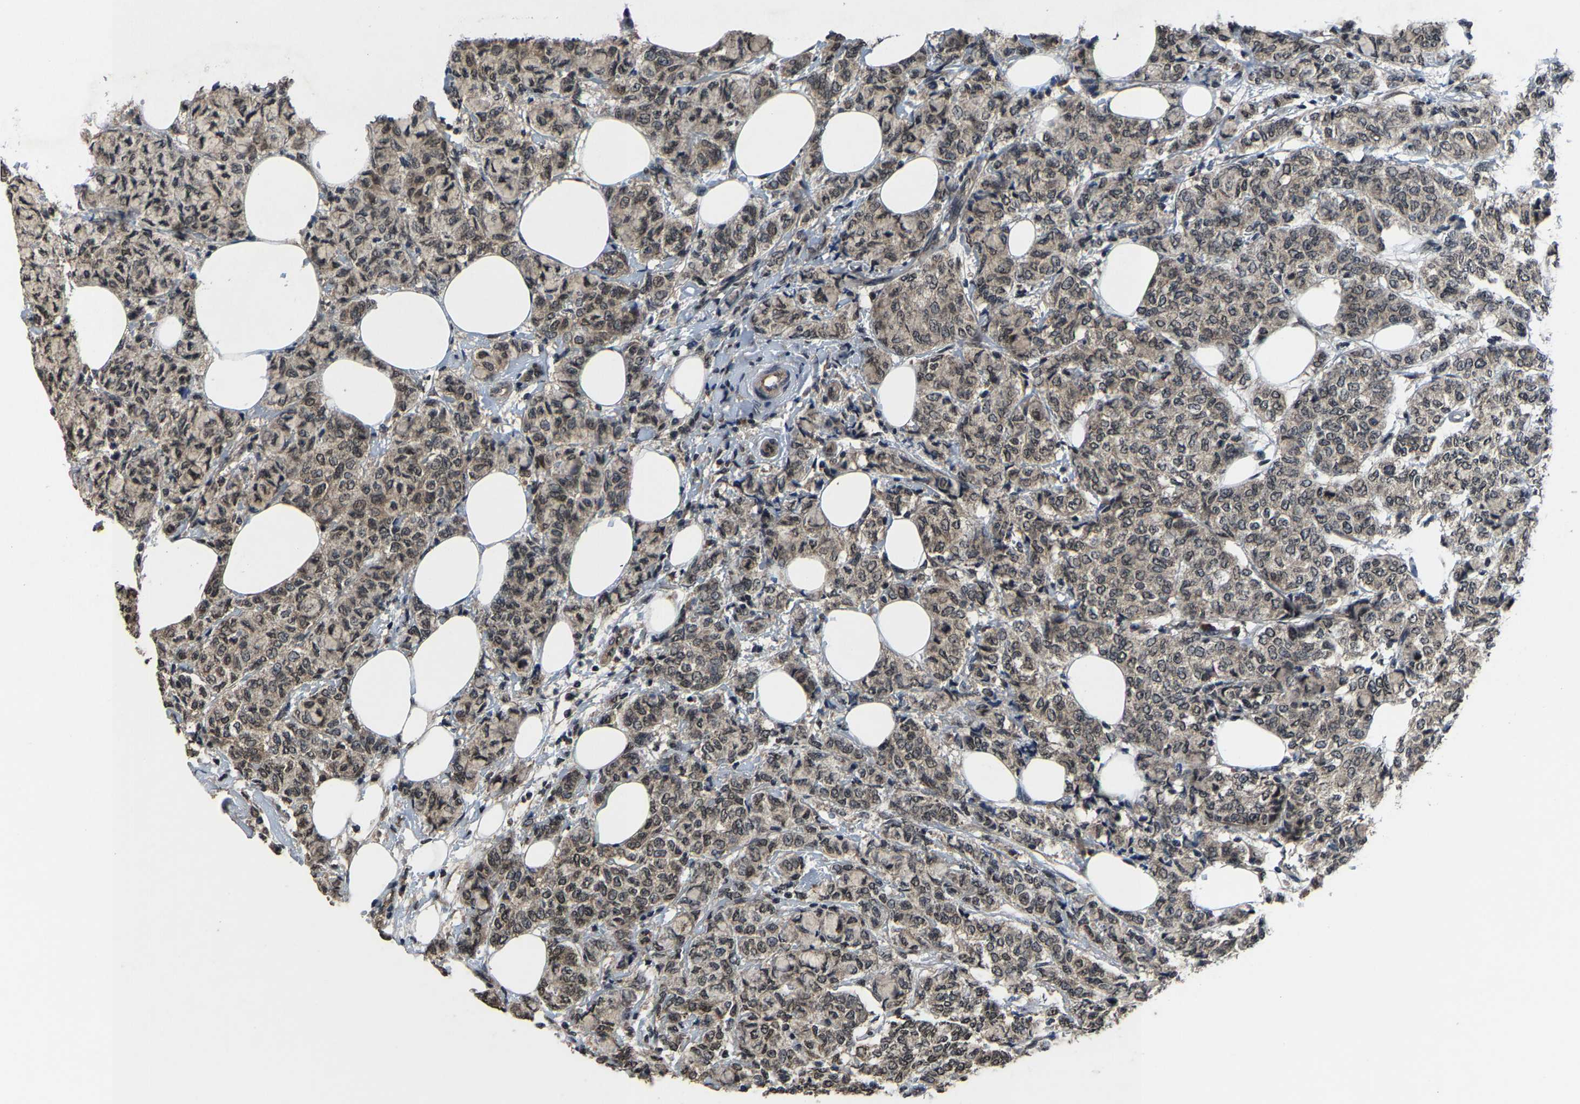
{"staining": {"intensity": "weak", "quantity": ">75%", "location": "cytoplasmic/membranous,nuclear"}, "tissue": "breast cancer", "cell_type": "Tumor cells", "image_type": "cancer", "snomed": [{"axis": "morphology", "description": "Lobular carcinoma"}, {"axis": "topography", "description": "Breast"}], "caption": "High-magnification brightfield microscopy of breast cancer (lobular carcinoma) stained with DAB (brown) and counterstained with hematoxylin (blue). tumor cells exhibit weak cytoplasmic/membranous and nuclear positivity is appreciated in approximately>75% of cells.", "gene": "HUWE1", "patient": {"sex": "female", "age": 60}}